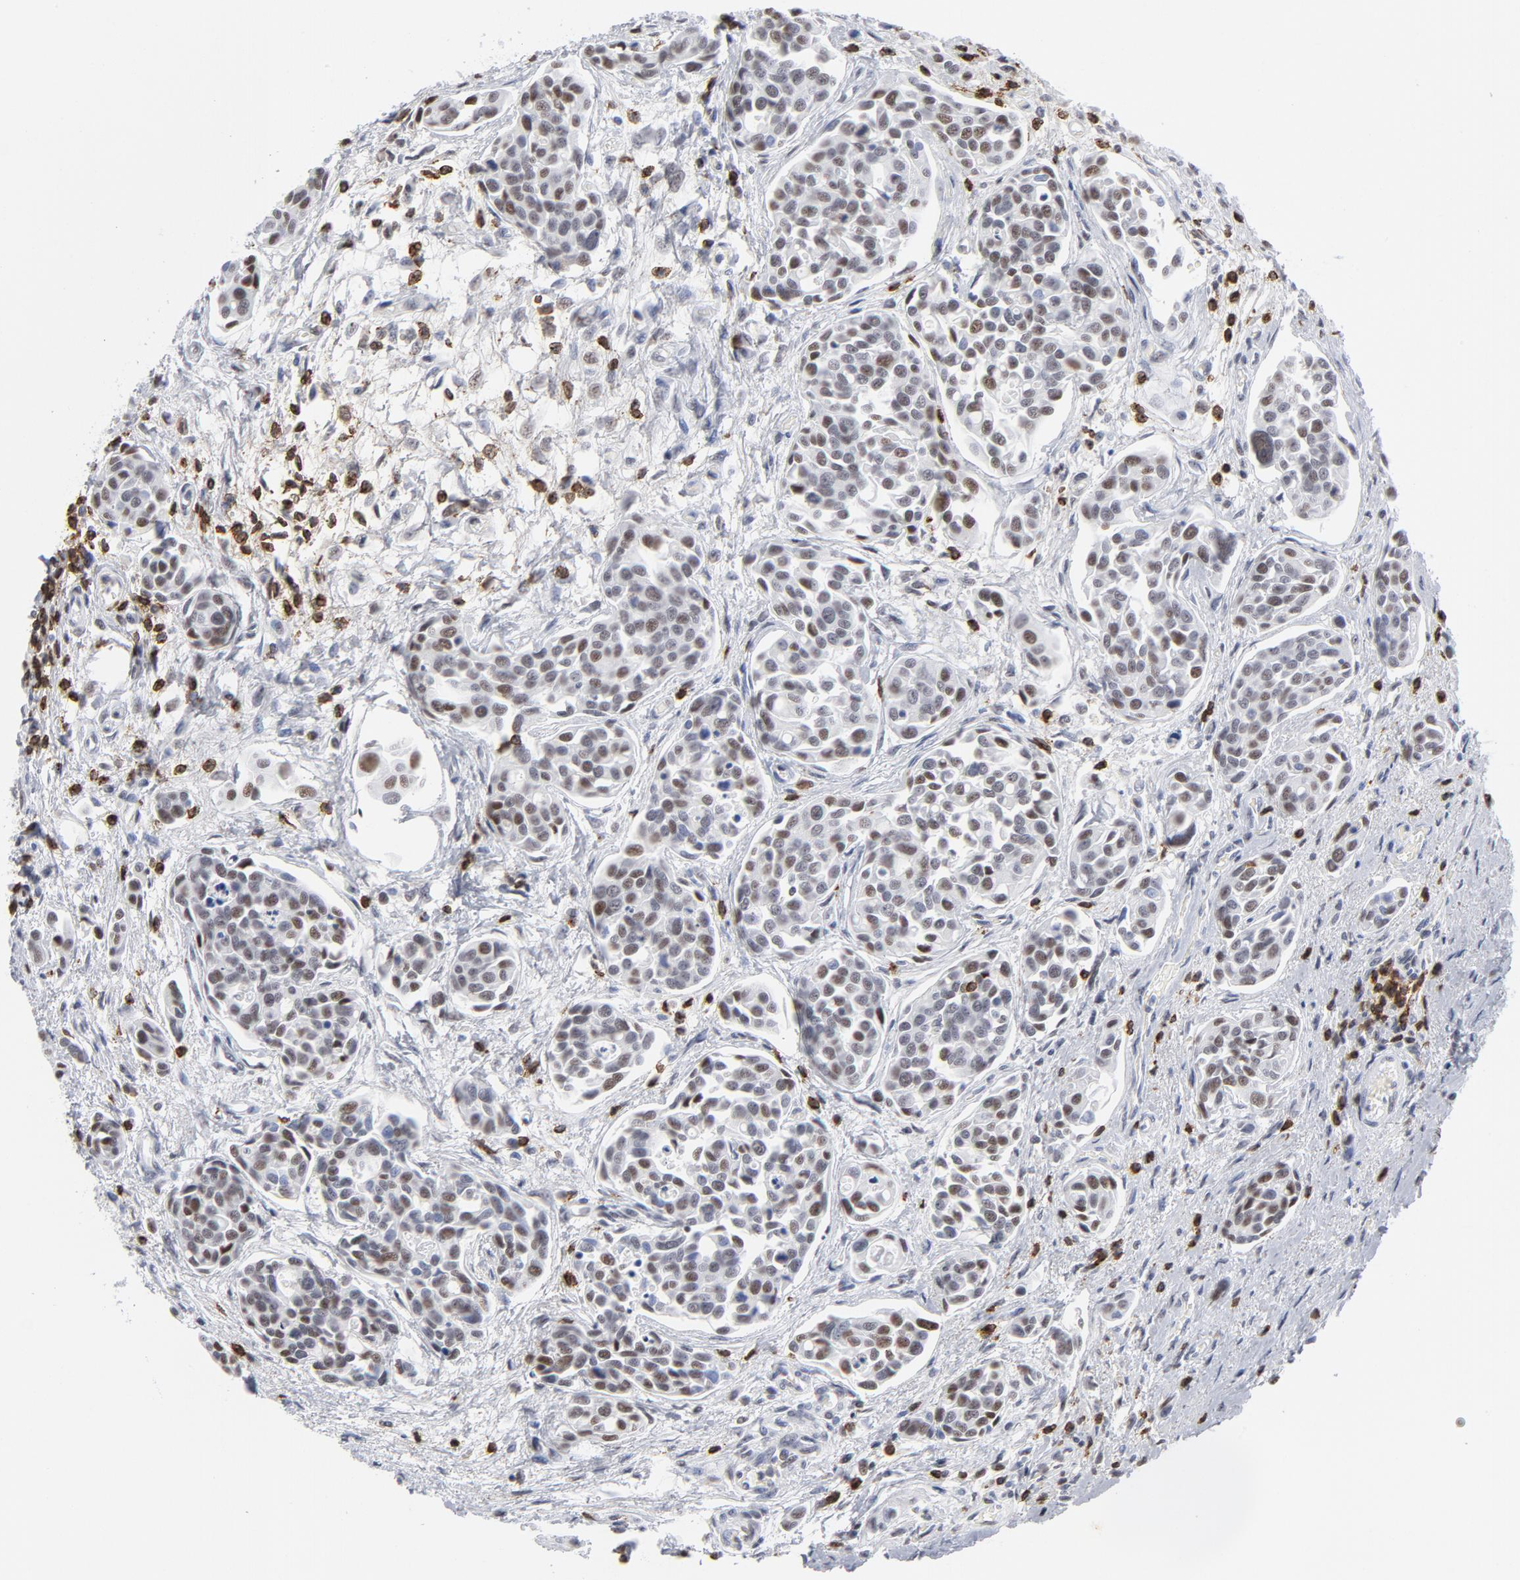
{"staining": {"intensity": "moderate", "quantity": "25%-75%", "location": "nuclear"}, "tissue": "urothelial cancer", "cell_type": "Tumor cells", "image_type": "cancer", "snomed": [{"axis": "morphology", "description": "Urothelial carcinoma, High grade"}, {"axis": "topography", "description": "Urinary bladder"}], "caption": "Immunohistochemical staining of human urothelial cancer displays moderate nuclear protein staining in approximately 25%-75% of tumor cells.", "gene": "CD2", "patient": {"sex": "male", "age": 78}}